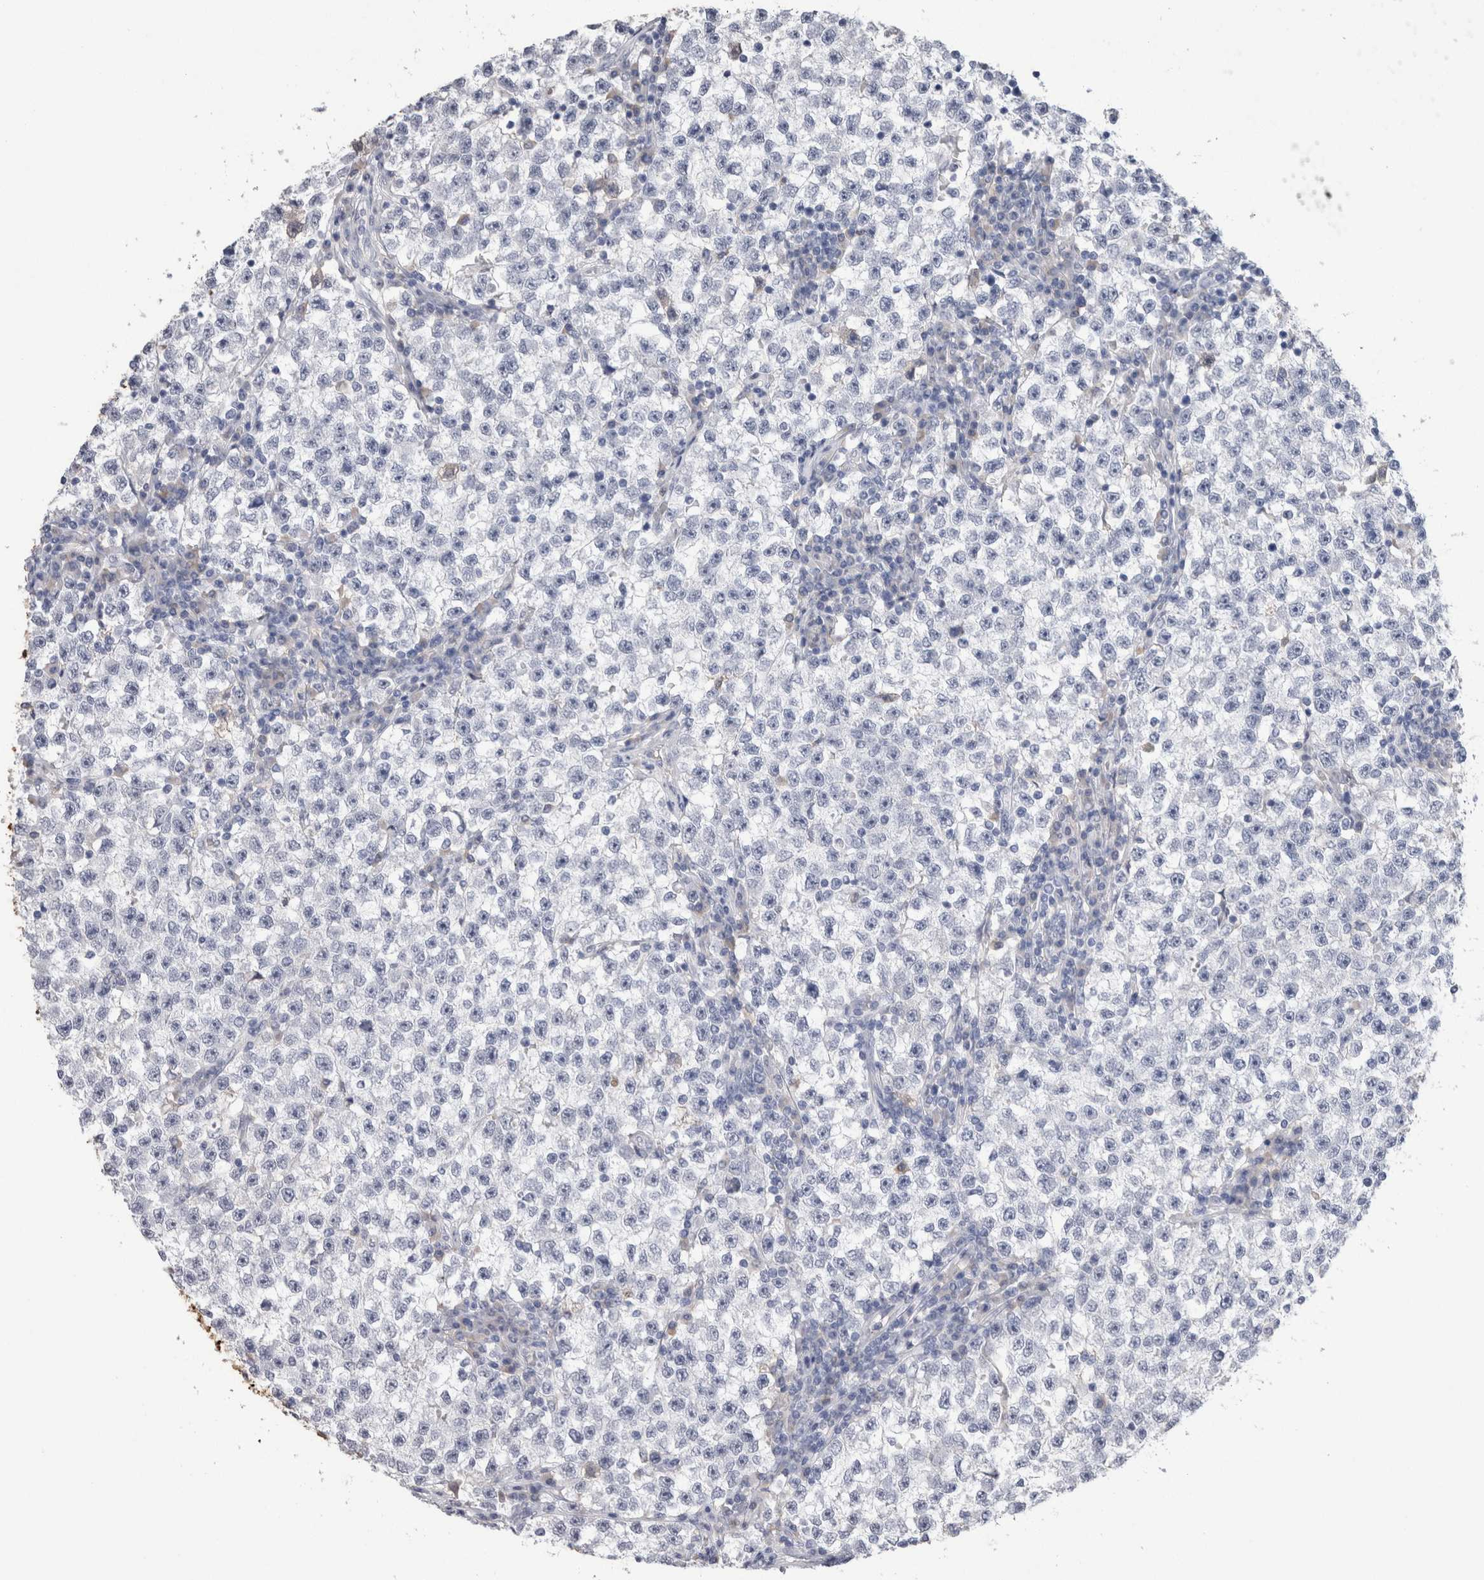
{"staining": {"intensity": "negative", "quantity": "none", "location": "none"}, "tissue": "testis cancer", "cell_type": "Tumor cells", "image_type": "cancer", "snomed": [{"axis": "morphology", "description": "Seminoma, NOS"}, {"axis": "topography", "description": "Testis"}], "caption": "This micrograph is of testis cancer (seminoma) stained with IHC to label a protein in brown with the nuclei are counter-stained blue. There is no staining in tumor cells.", "gene": "FABP4", "patient": {"sex": "male", "age": 22}}